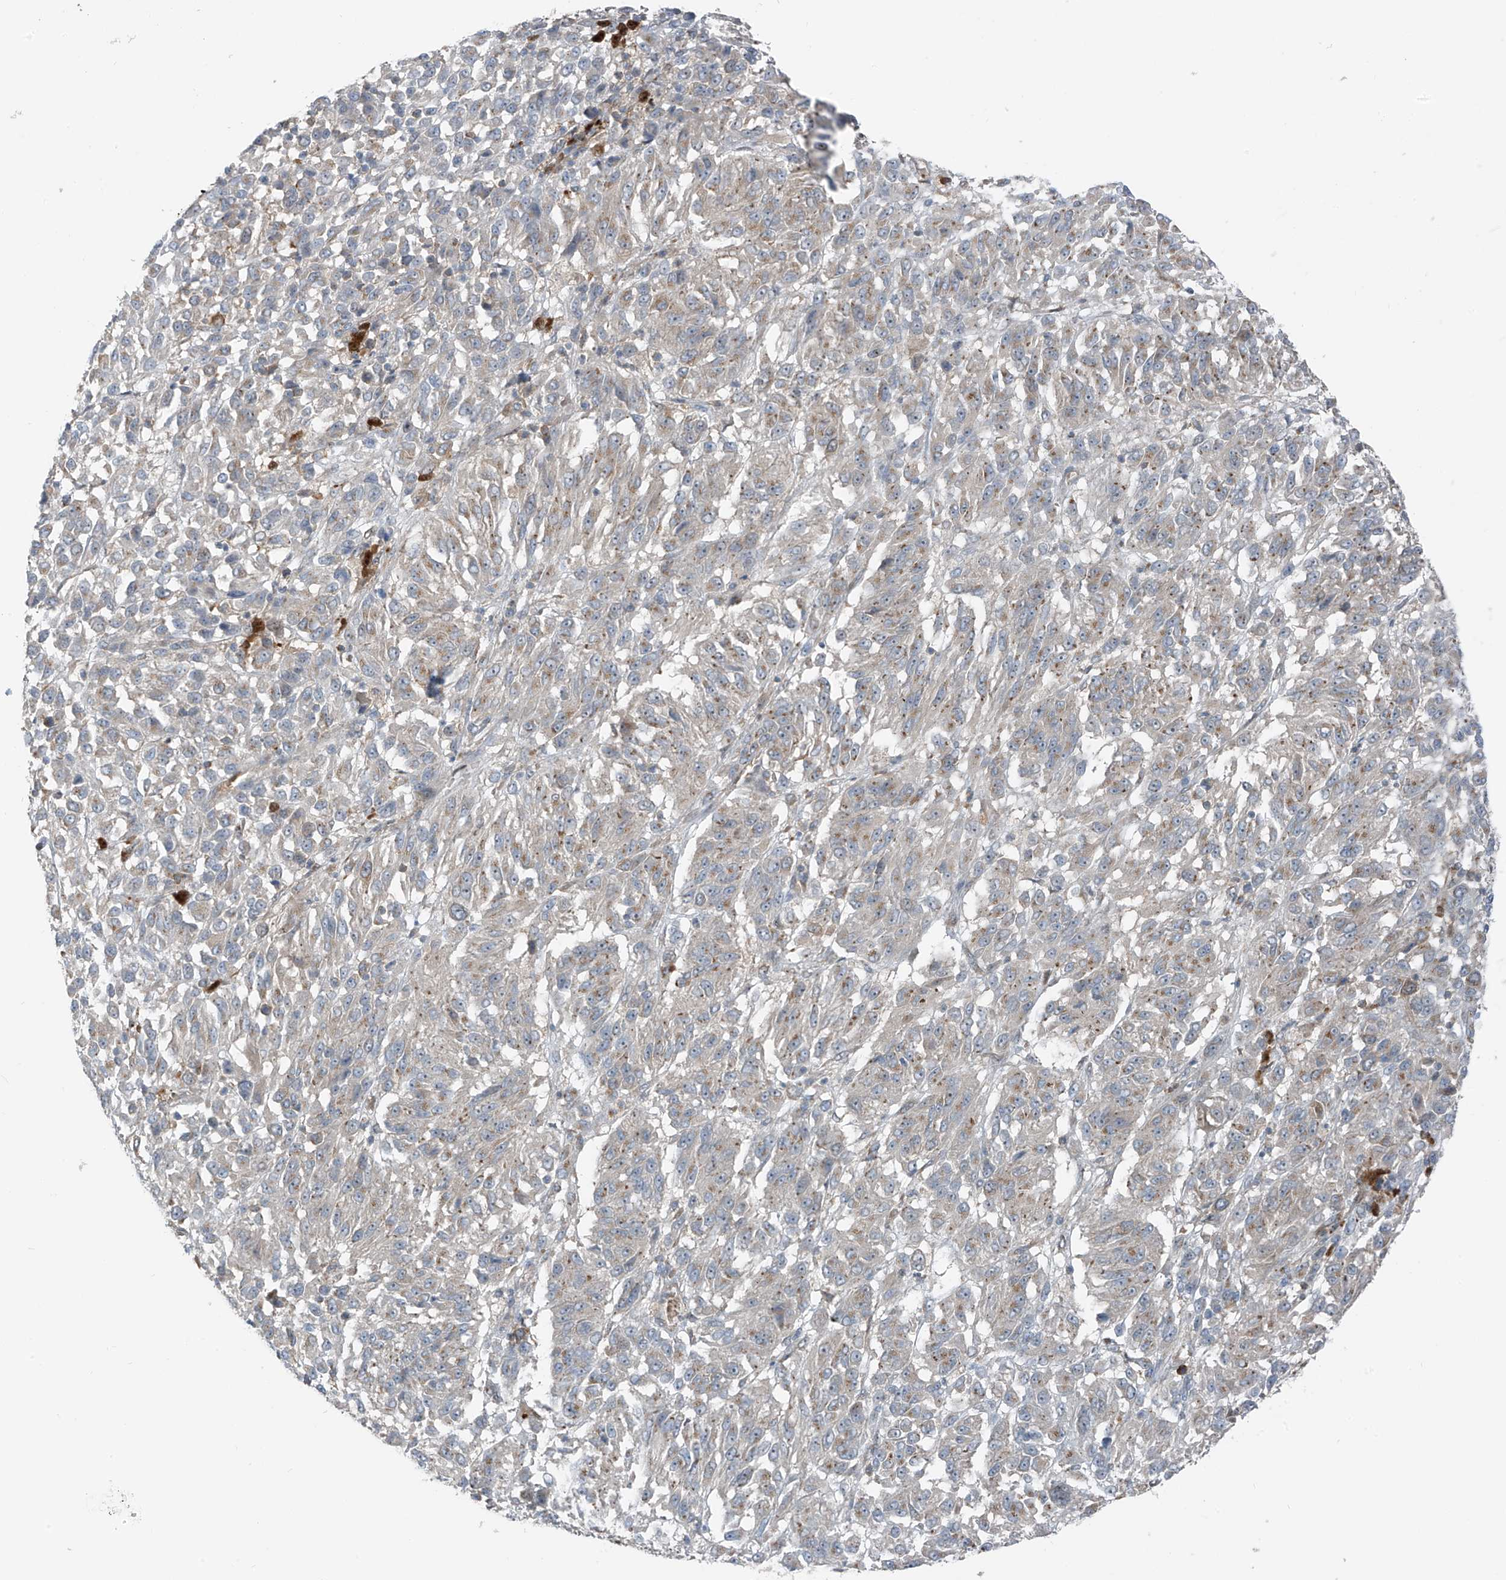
{"staining": {"intensity": "negative", "quantity": "none", "location": "none"}, "tissue": "melanoma", "cell_type": "Tumor cells", "image_type": "cancer", "snomed": [{"axis": "morphology", "description": "Malignant melanoma, Metastatic site"}, {"axis": "topography", "description": "Lung"}], "caption": "IHC of malignant melanoma (metastatic site) shows no staining in tumor cells.", "gene": "SLC12A6", "patient": {"sex": "male", "age": 64}}